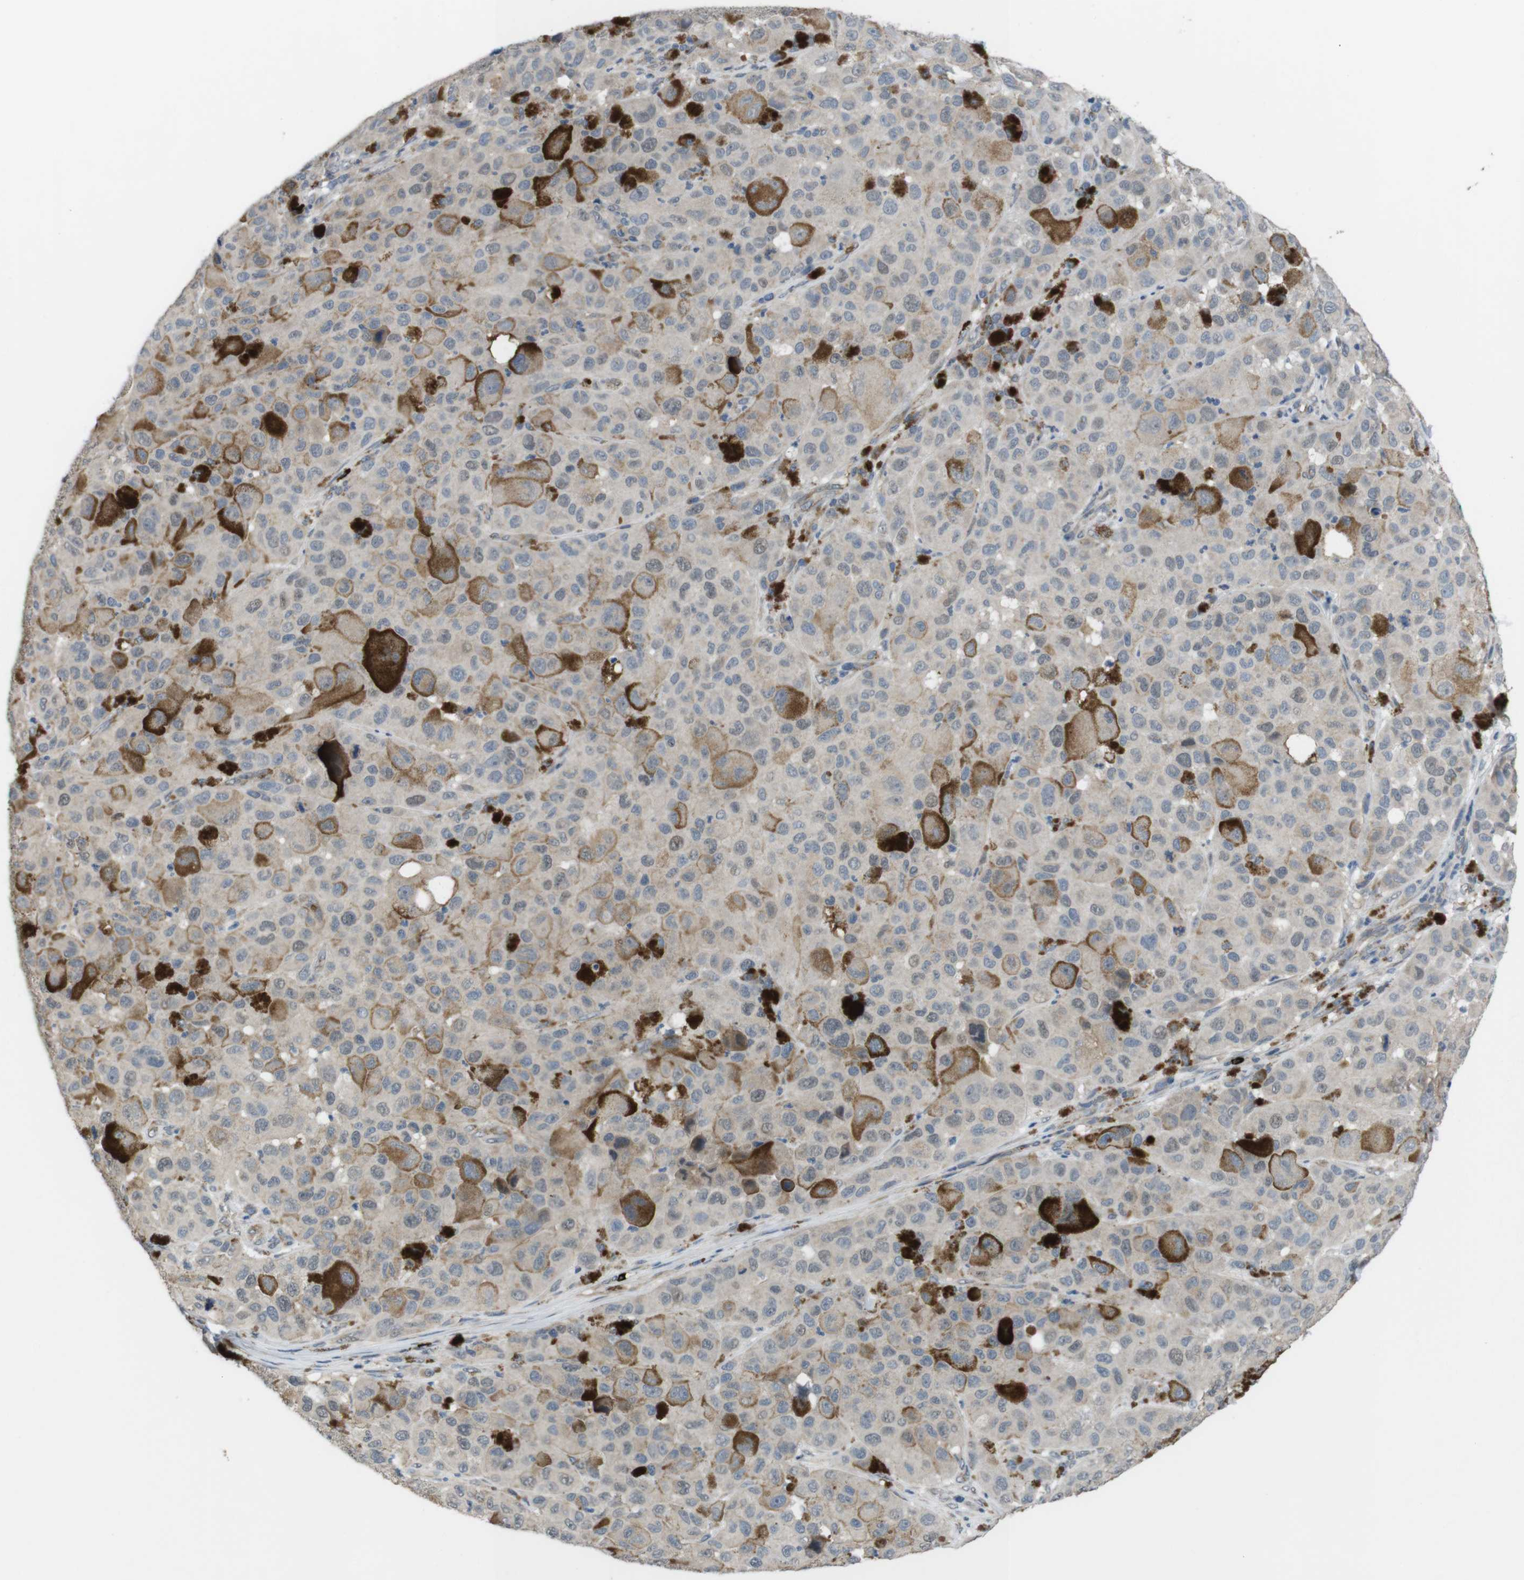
{"staining": {"intensity": "weak", "quantity": ">75%", "location": "cytoplasmic/membranous"}, "tissue": "melanoma", "cell_type": "Tumor cells", "image_type": "cancer", "snomed": [{"axis": "morphology", "description": "Malignant melanoma, NOS"}, {"axis": "topography", "description": "Skin"}], "caption": "Tumor cells display weak cytoplasmic/membranous staining in about >75% of cells in melanoma.", "gene": "GYPA", "patient": {"sex": "male", "age": 96}}